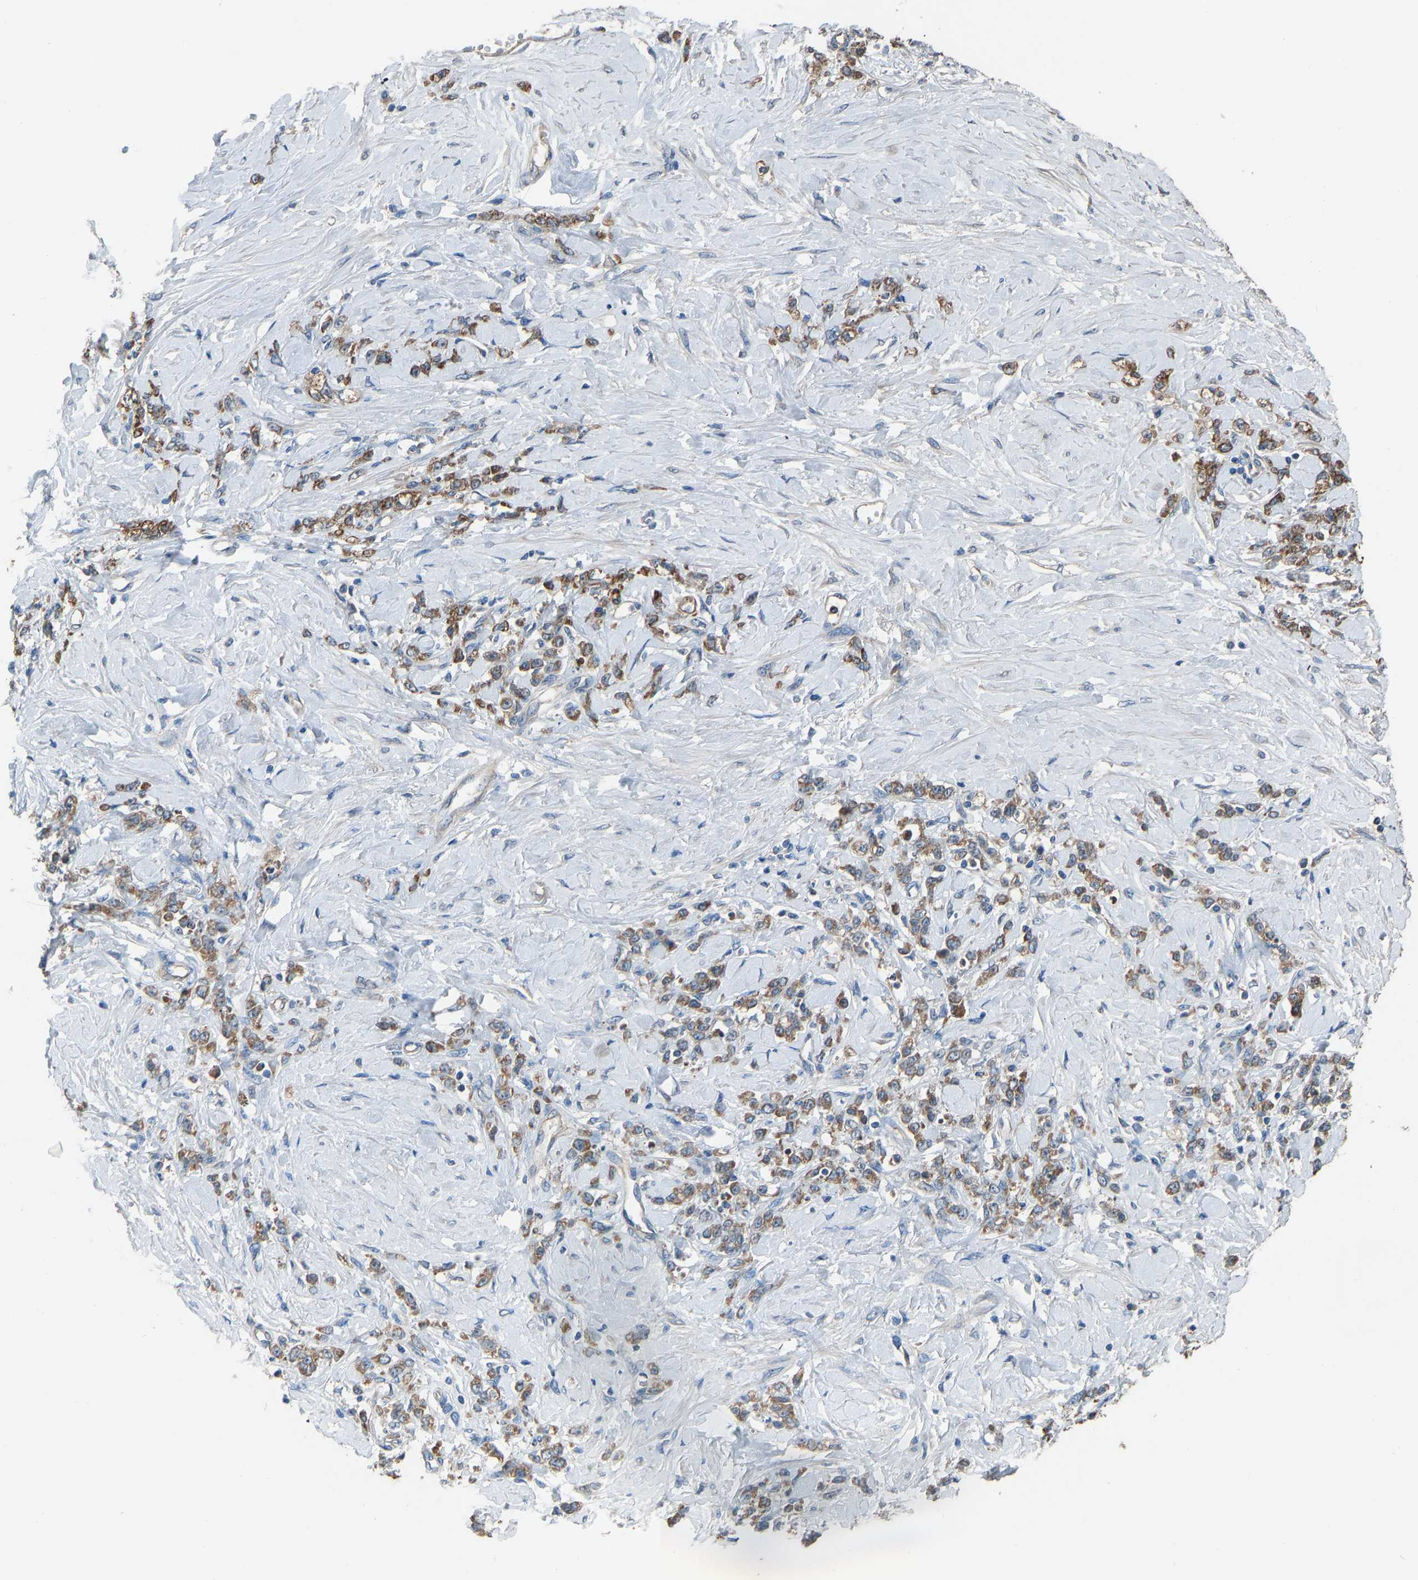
{"staining": {"intensity": "moderate", "quantity": ">75%", "location": "cytoplasmic/membranous"}, "tissue": "stomach cancer", "cell_type": "Tumor cells", "image_type": "cancer", "snomed": [{"axis": "morphology", "description": "Adenocarcinoma, NOS"}, {"axis": "topography", "description": "Stomach"}], "caption": "Protein staining demonstrates moderate cytoplasmic/membranous expression in approximately >75% of tumor cells in stomach cancer (adenocarcinoma).", "gene": "TGFBR3", "patient": {"sex": "male", "age": 82}}